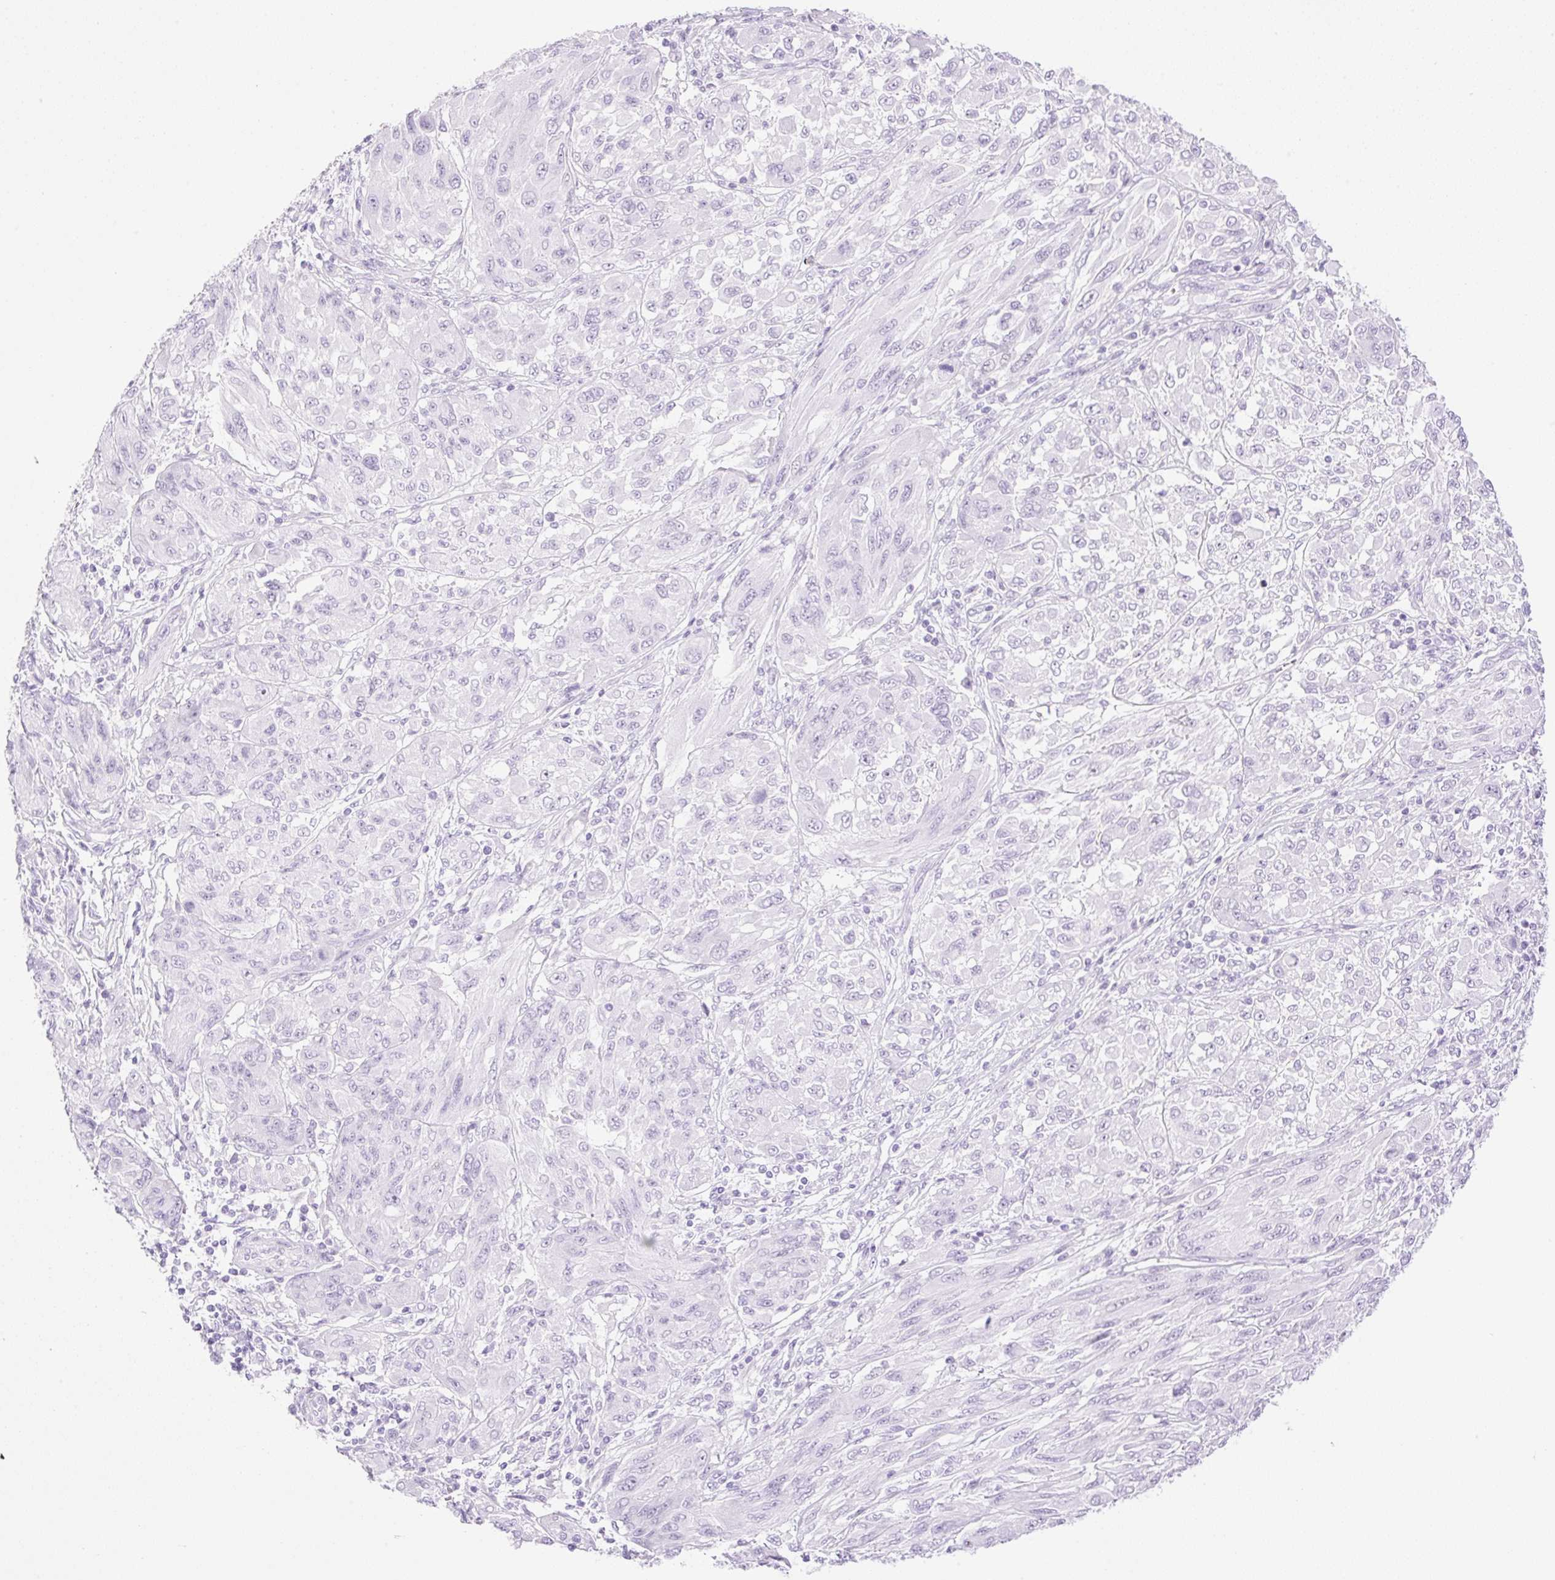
{"staining": {"intensity": "negative", "quantity": "none", "location": "none"}, "tissue": "melanoma", "cell_type": "Tumor cells", "image_type": "cancer", "snomed": [{"axis": "morphology", "description": "Malignant melanoma, NOS"}, {"axis": "topography", "description": "Skin"}], "caption": "A micrograph of melanoma stained for a protein shows no brown staining in tumor cells.", "gene": "SPRR4", "patient": {"sex": "female", "age": 91}}